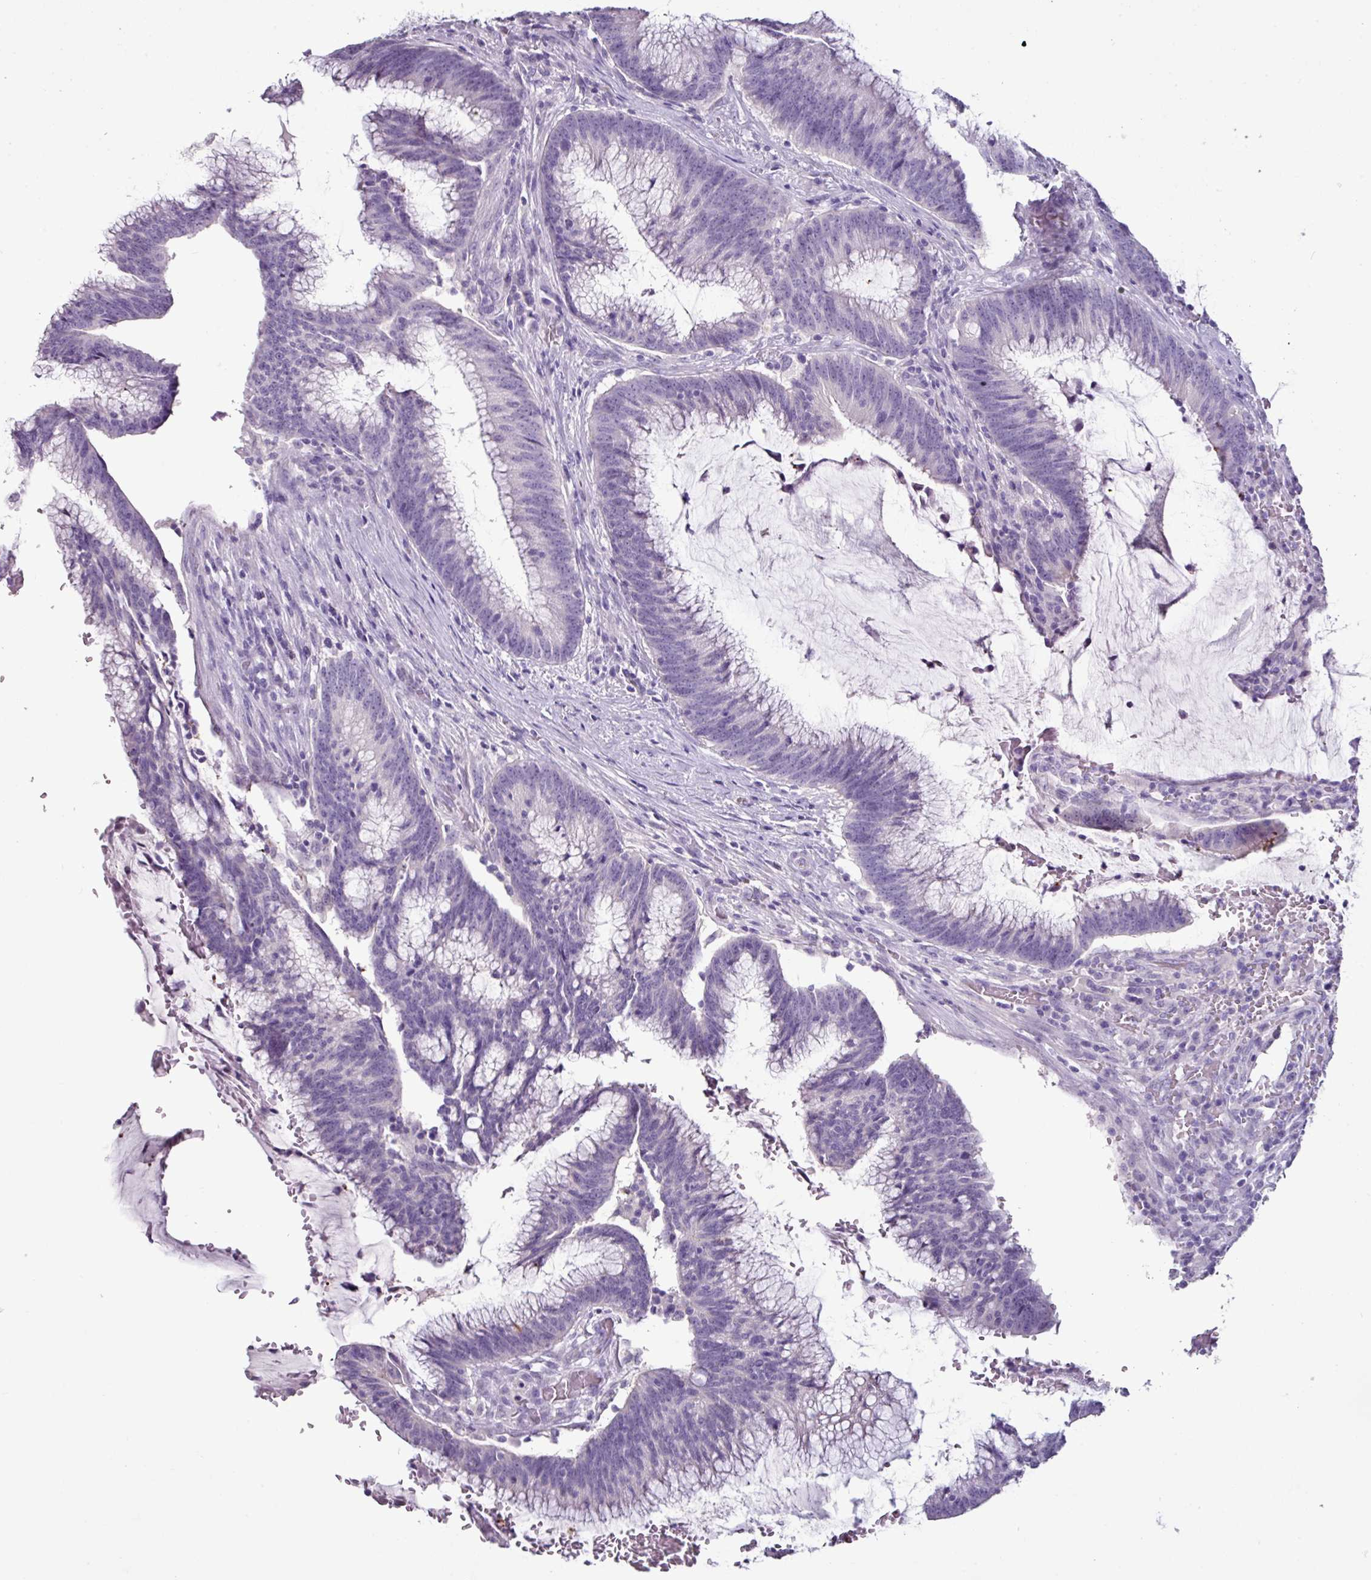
{"staining": {"intensity": "negative", "quantity": "none", "location": "none"}, "tissue": "colorectal cancer", "cell_type": "Tumor cells", "image_type": "cancer", "snomed": [{"axis": "morphology", "description": "Adenocarcinoma, NOS"}, {"axis": "topography", "description": "Rectum"}], "caption": "Micrograph shows no protein staining in tumor cells of colorectal adenocarcinoma tissue. (Brightfield microscopy of DAB immunohistochemistry (IHC) at high magnification).", "gene": "GLP2R", "patient": {"sex": "female", "age": 77}}